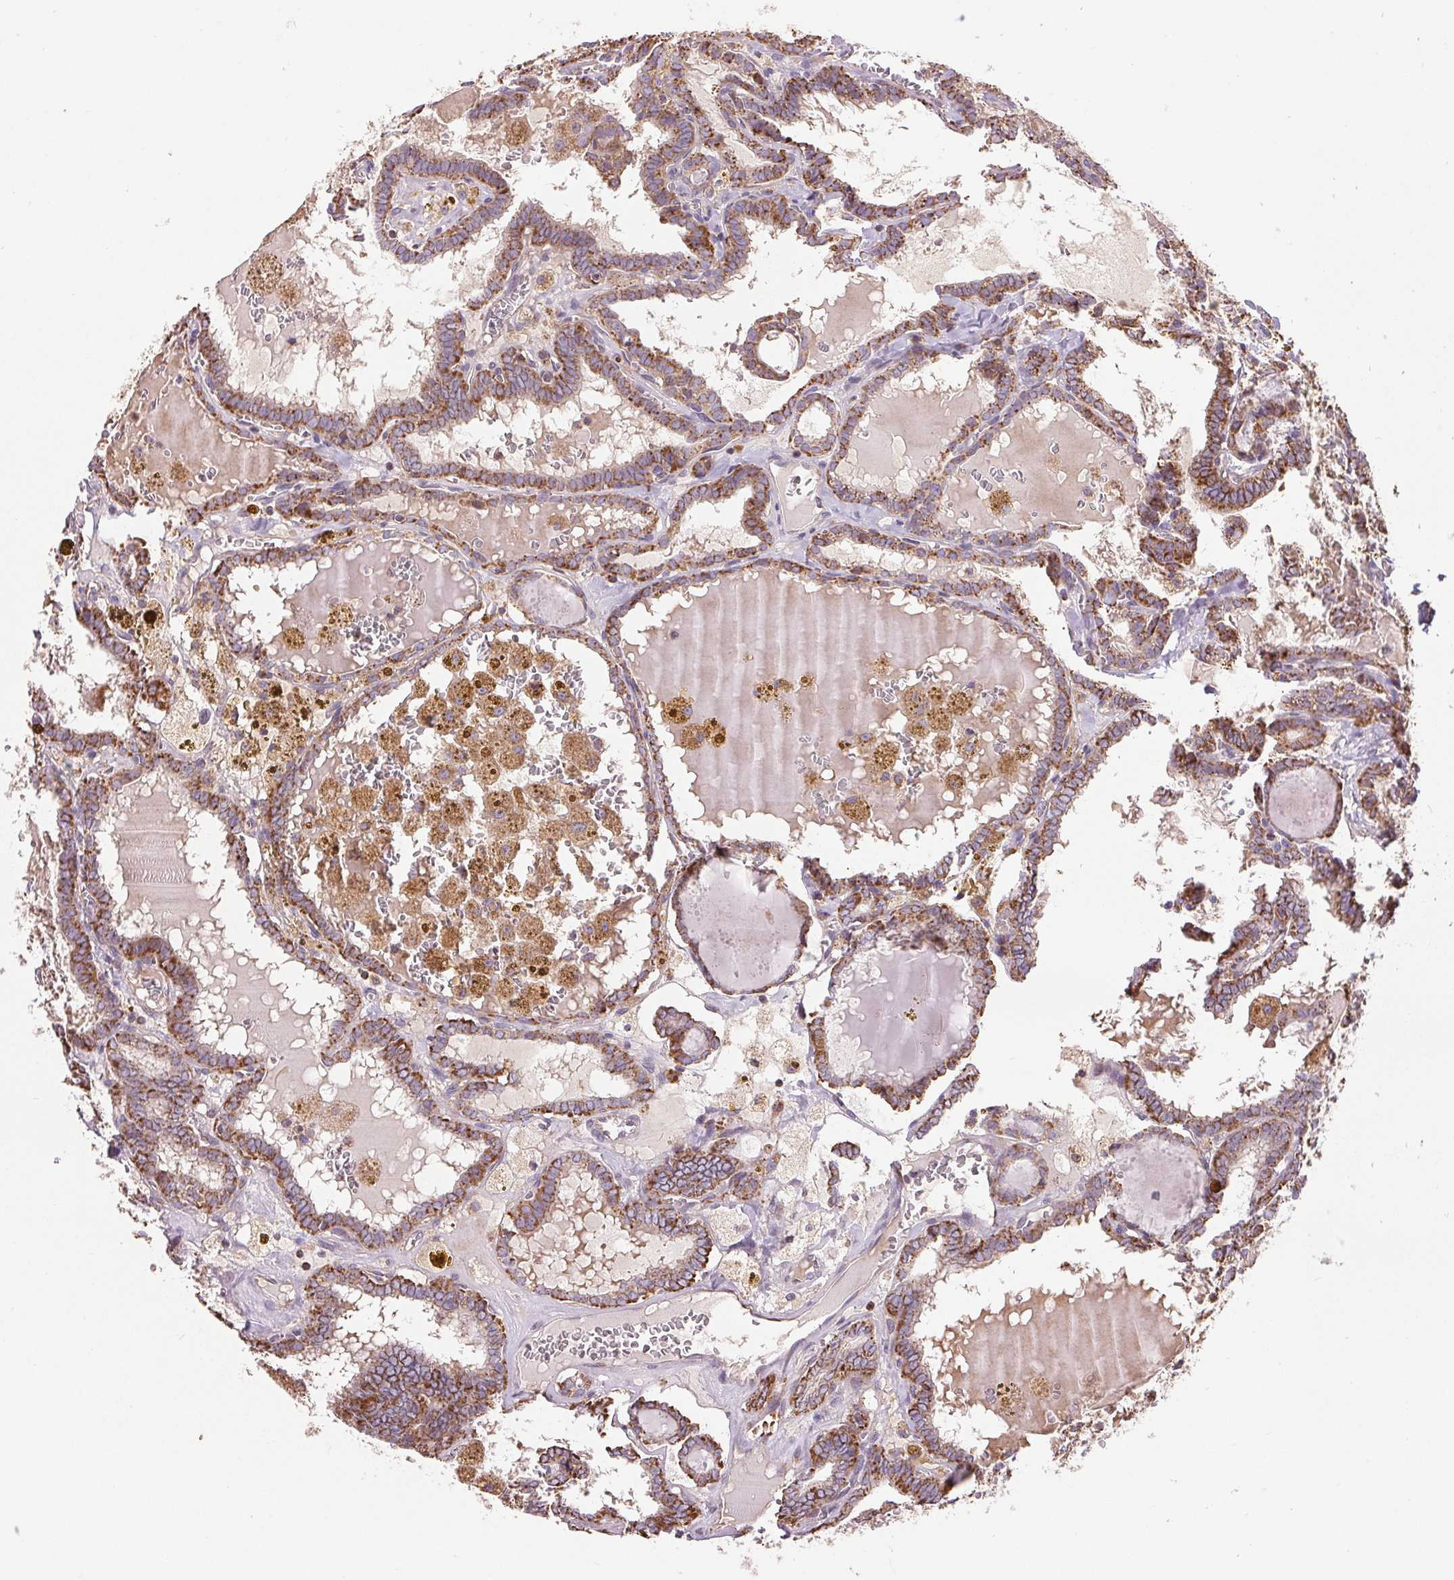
{"staining": {"intensity": "strong", "quantity": ">75%", "location": "cytoplasmic/membranous"}, "tissue": "thyroid cancer", "cell_type": "Tumor cells", "image_type": "cancer", "snomed": [{"axis": "morphology", "description": "Papillary adenocarcinoma, NOS"}, {"axis": "topography", "description": "Thyroid gland"}], "caption": "Tumor cells reveal high levels of strong cytoplasmic/membranous positivity in approximately >75% of cells in human papillary adenocarcinoma (thyroid). The staining was performed using DAB (3,3'-diaminobenzidine), with brown indicating positive protein expression. Nuclei are stained blue with hematoxylin.", "gene": "DGUOK", "patient": {"sex": "female", "age": 39}}